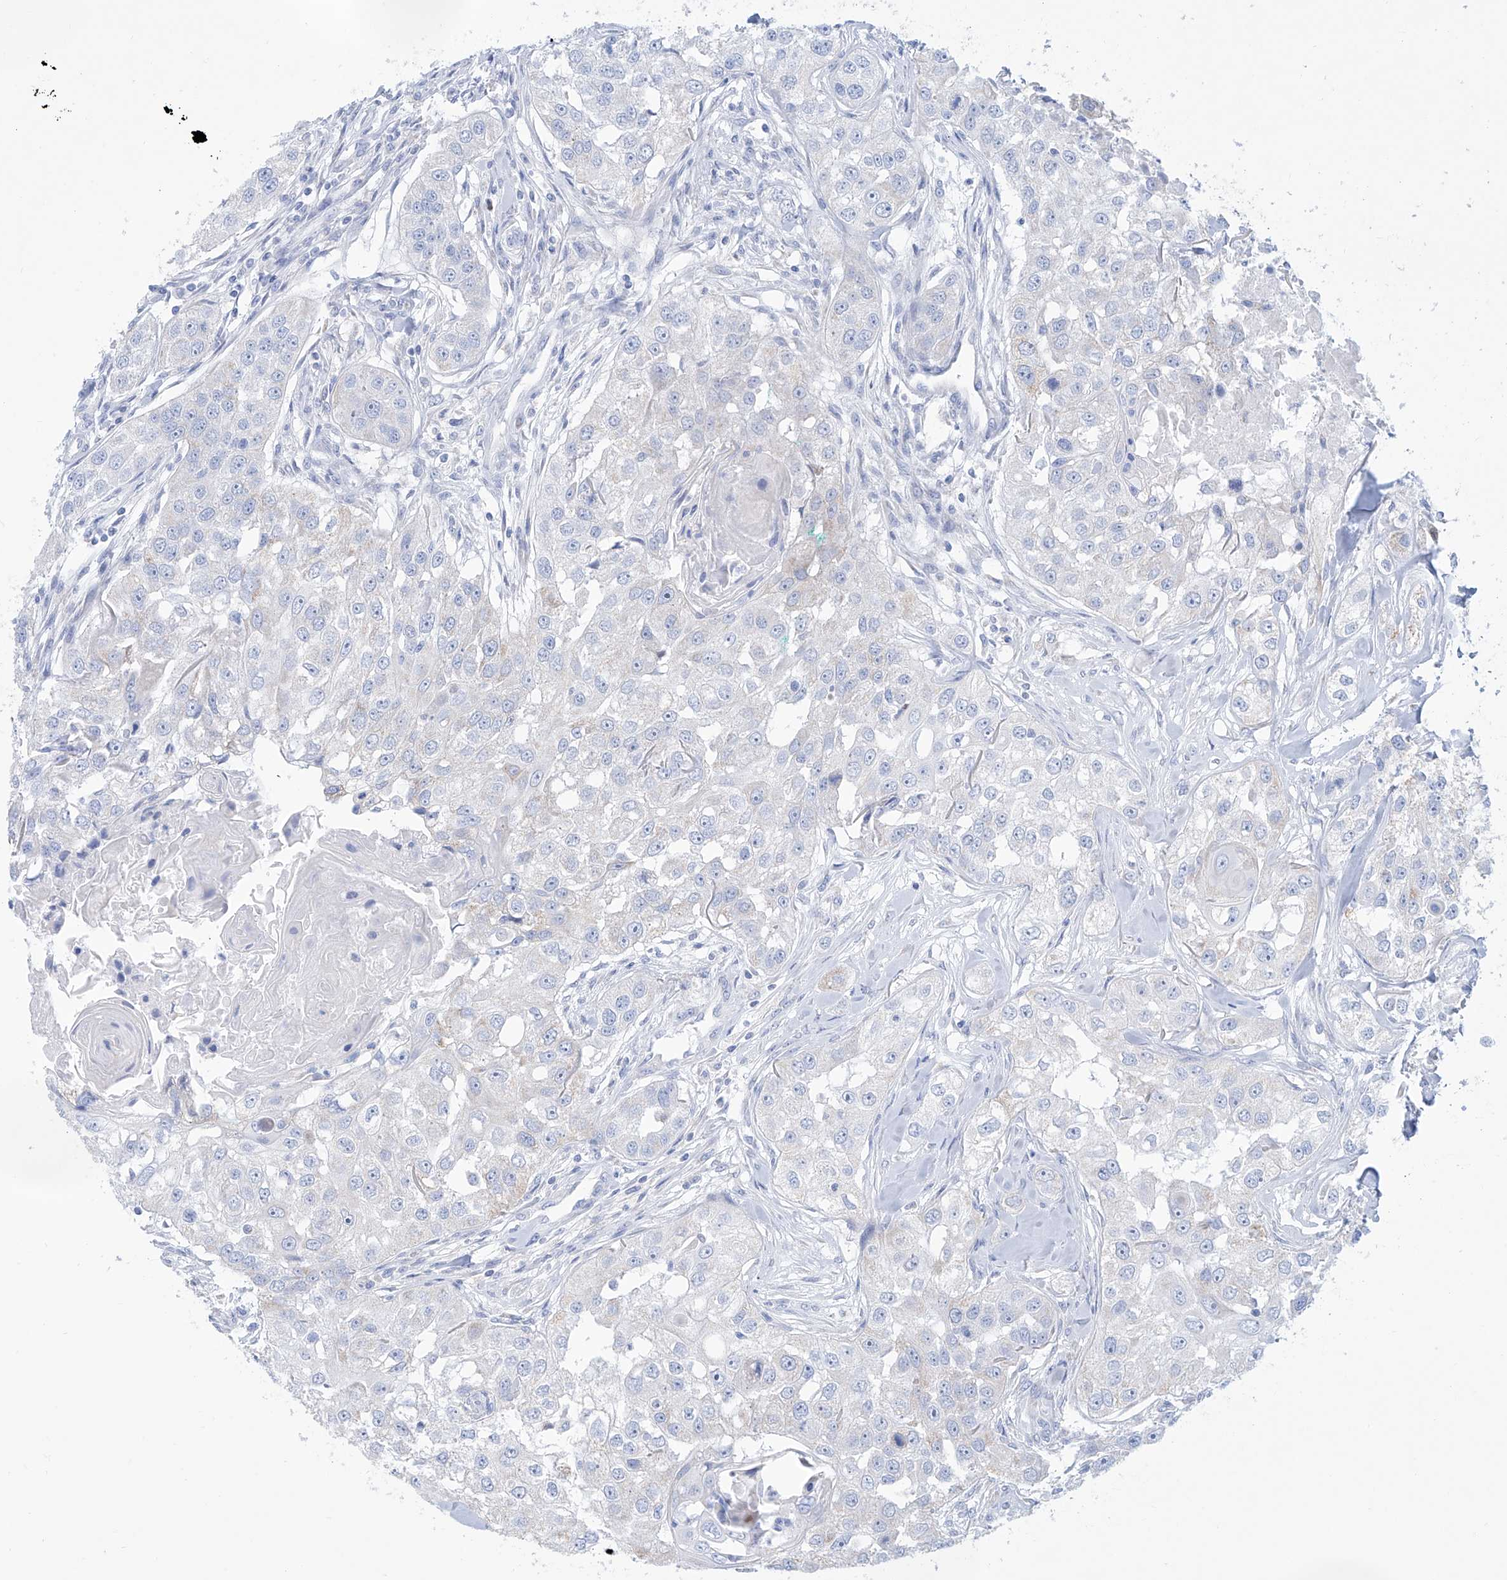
{"staining": {"intensity": "weak", "quantity": "<25%", "location": "cytoplasmic/membranous"}, "tissue": "head and neck cancer", "cell_type": "Tumor cells", "image_type": "cancer", "snomed": [{"axis": "morphology", "description": "Normal tissue, NOS"}, {"axis": "morphology", "description": "Squamous cell carcinoma, NOS"}, {"axis": "topography", "description": "Skeletal muscle"}, {"axis": "topography", "description": "Head-Neck"}], "caption": "This is an IHC image of head and neck cancer. There is no positivity in tumor cells.", "gene": "ALDH6A1", "patient": {"sex": "male", "age": 51}}